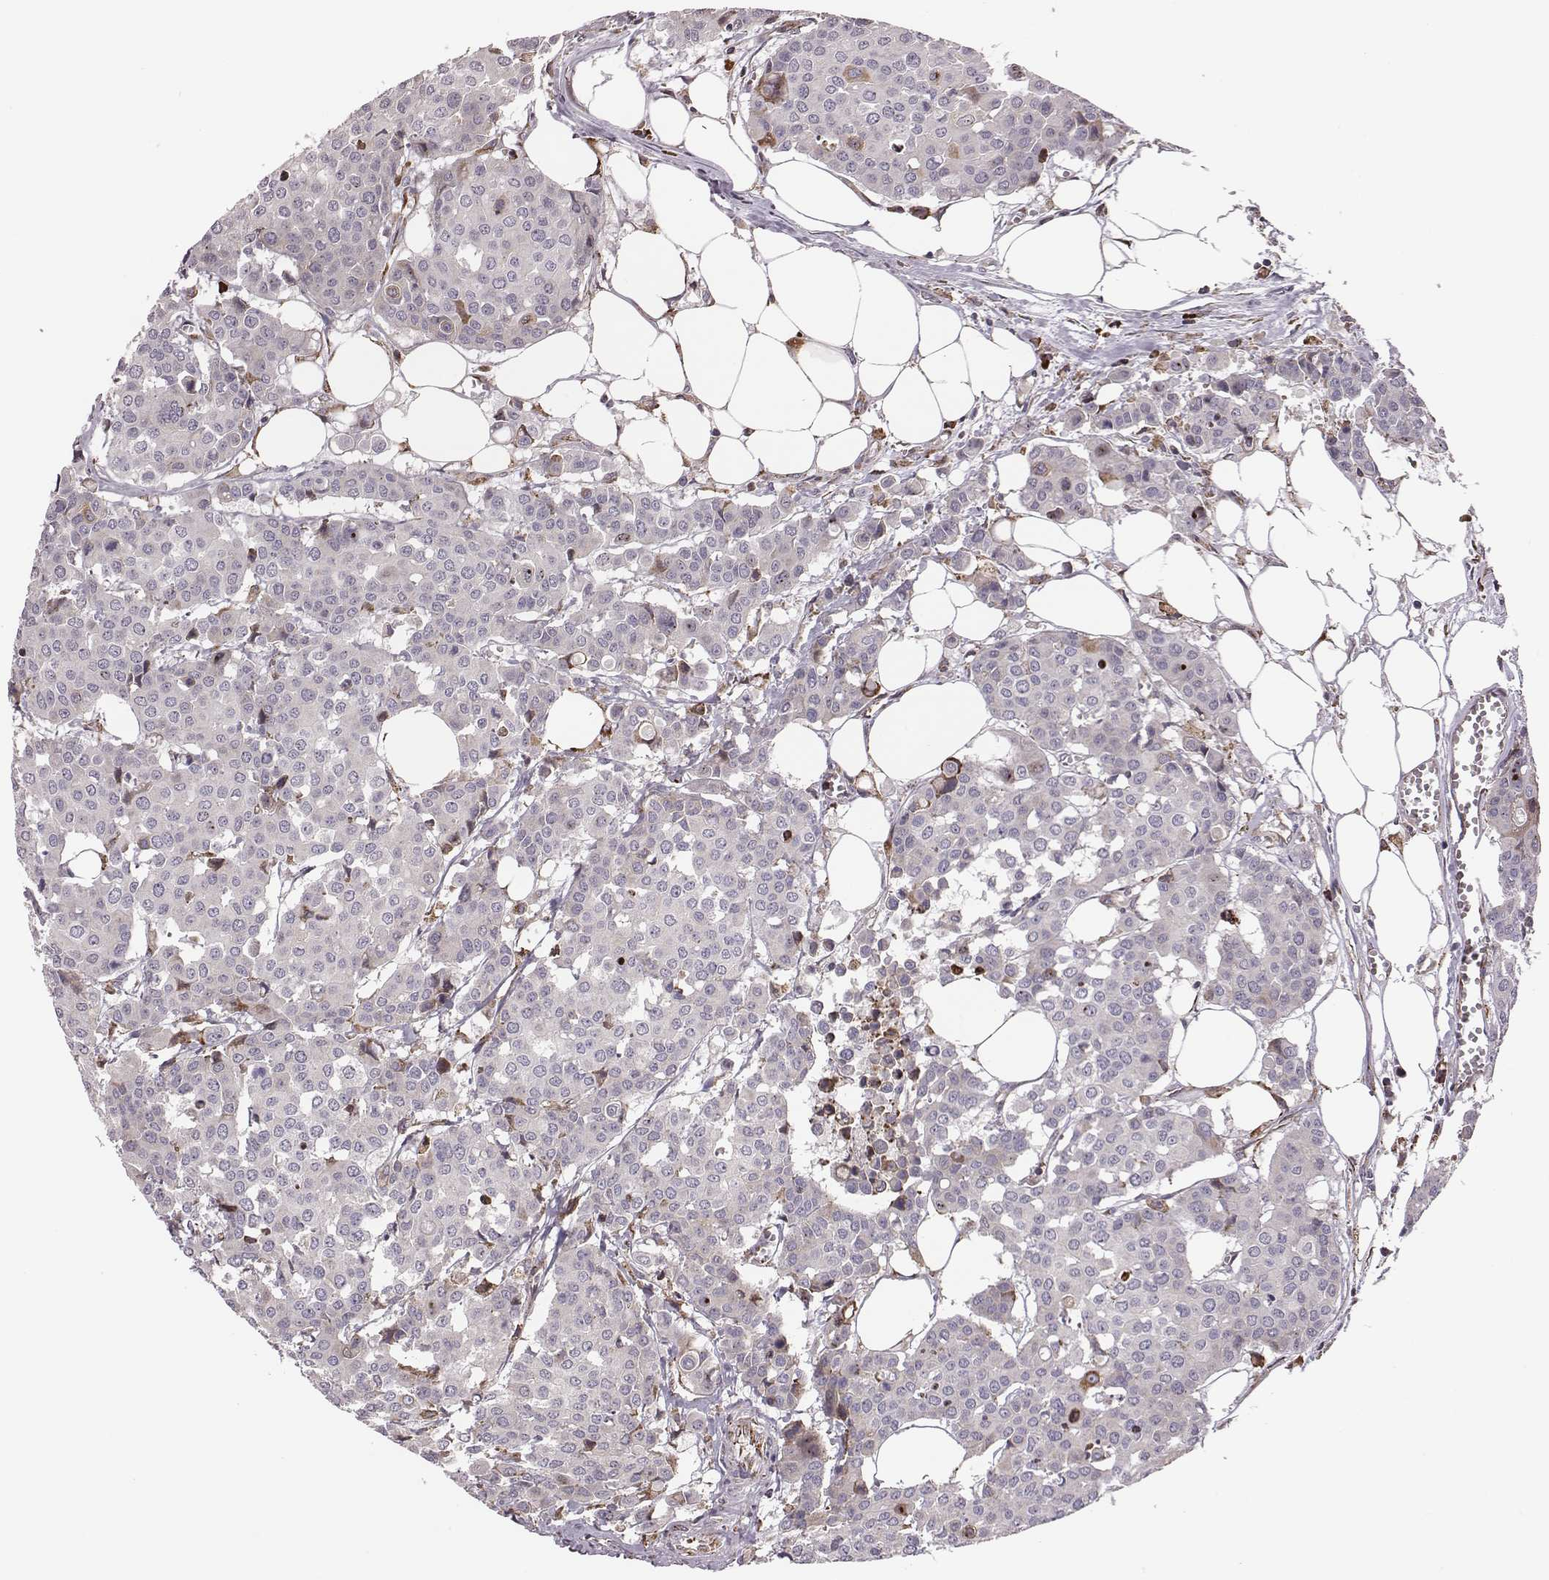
{"staining": {"intensity": "negative", "quantity": "none", "location": "none"}, "tissue": "carcinoid", "cell_type": "Tumor cells", "image_type": "cancer", "snomed": [{"axis": "morphology", "description": "Carcinoid, malignant, NOS"}, {"axis": "topography", "description": "Colon"}], "caption": "There is no significant expression in tumor cells of malignant carcinoid. (Stains: DAB (3,3'-diaminobenzidine) immunohistochemistry (IHC) with hematoxylin counter stain, Microscopy: brightfield microscopy at high magnification).", "gene": "SELENOI", "patient": {"sex": "male", "age": 81}}